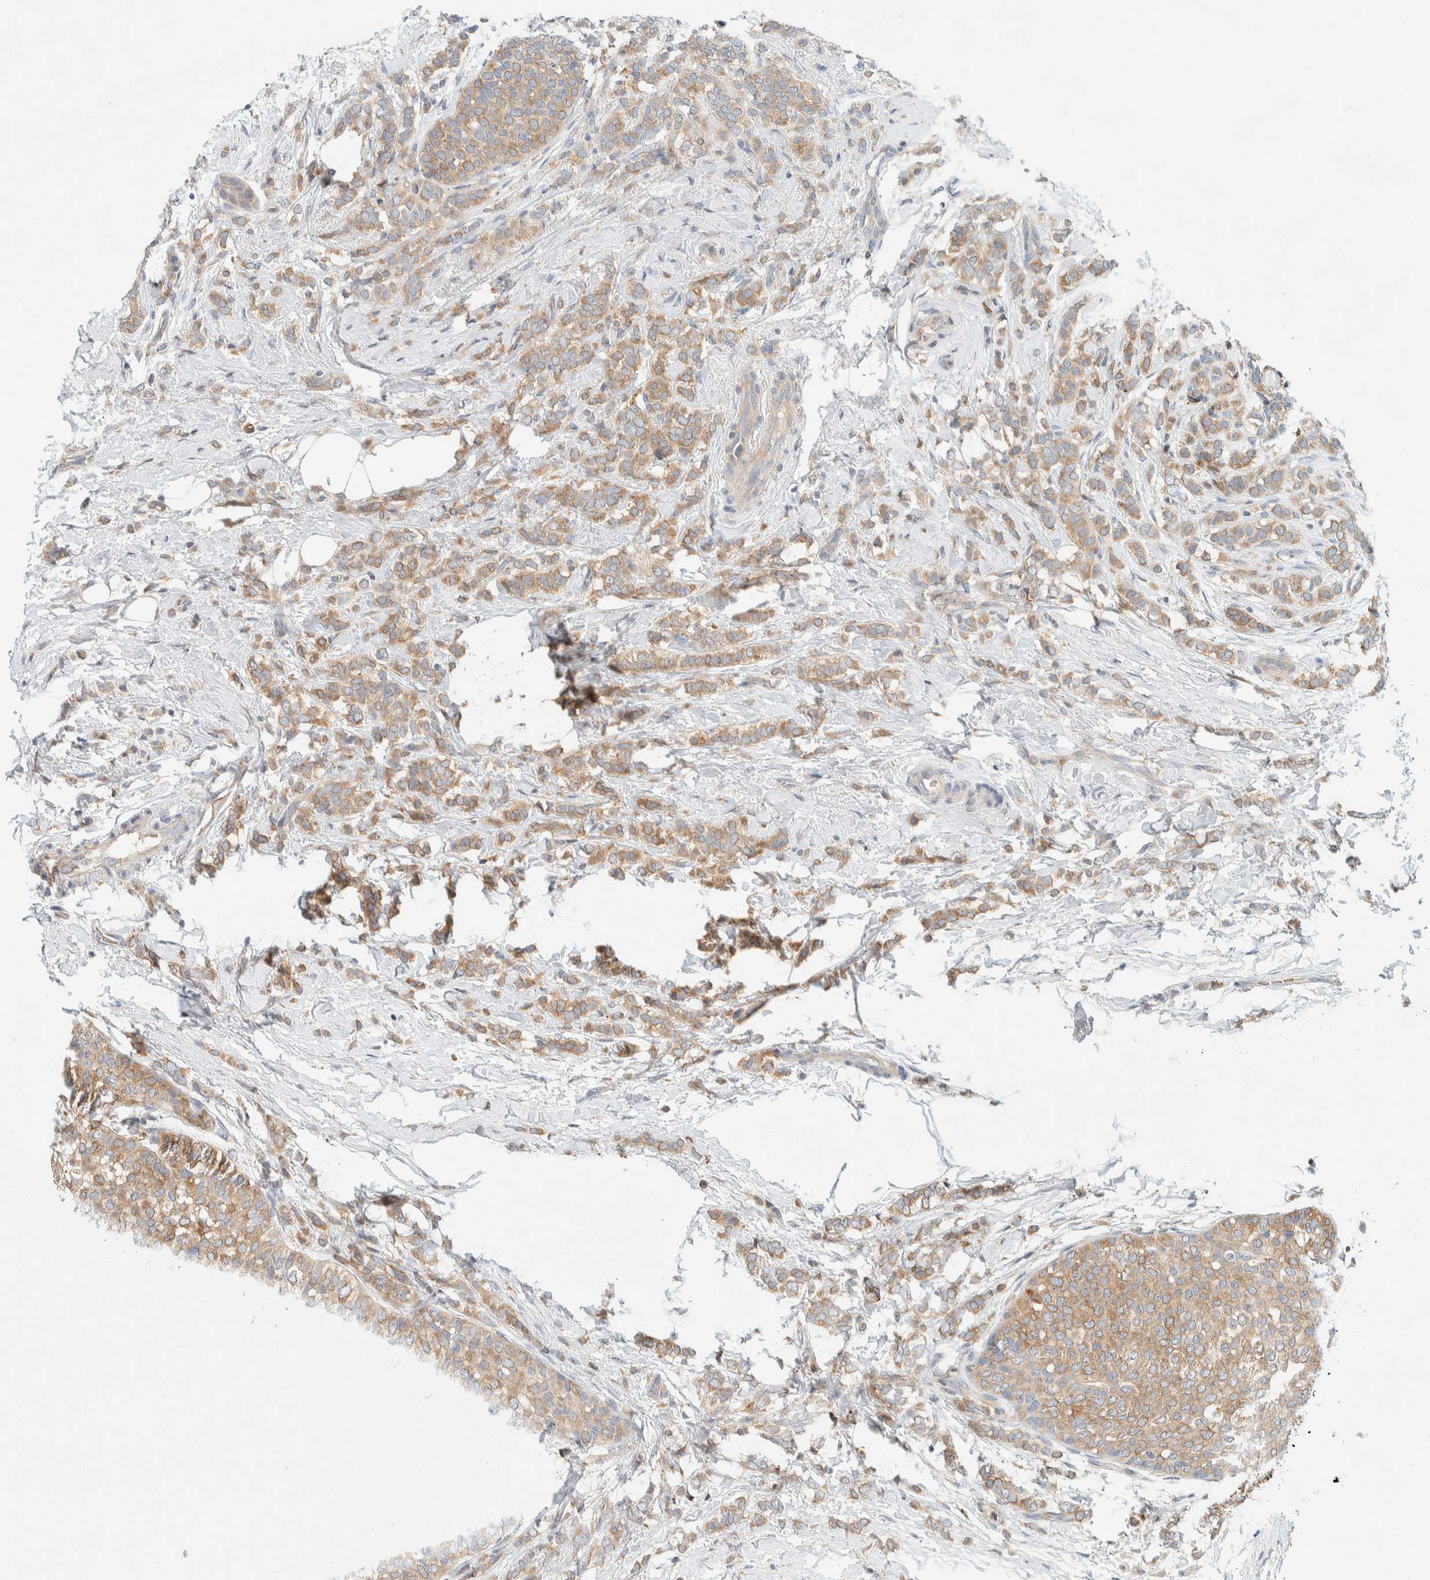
{"staining": {"intensity": "moderate", "quantity": ">75%", "location": "cytoplasmic/membranous"}, "tissue": "breast cancer", "cell_type": "Tumor cells", "image_type": "cancer", "snomed": [{"axis": "morphology", "description": "Lobular carcinoma"}, {"axis": "topography", "description": "Breast"}], "caption": "Human lobular carcinoma (breast) stained with a brown dye demonstrates moderate cytoplasmic/membranous positive positivity in approximately >75% of tumor cells.", "gene": "SUMF2", "patient": {"sex": "female", "age": 50}}